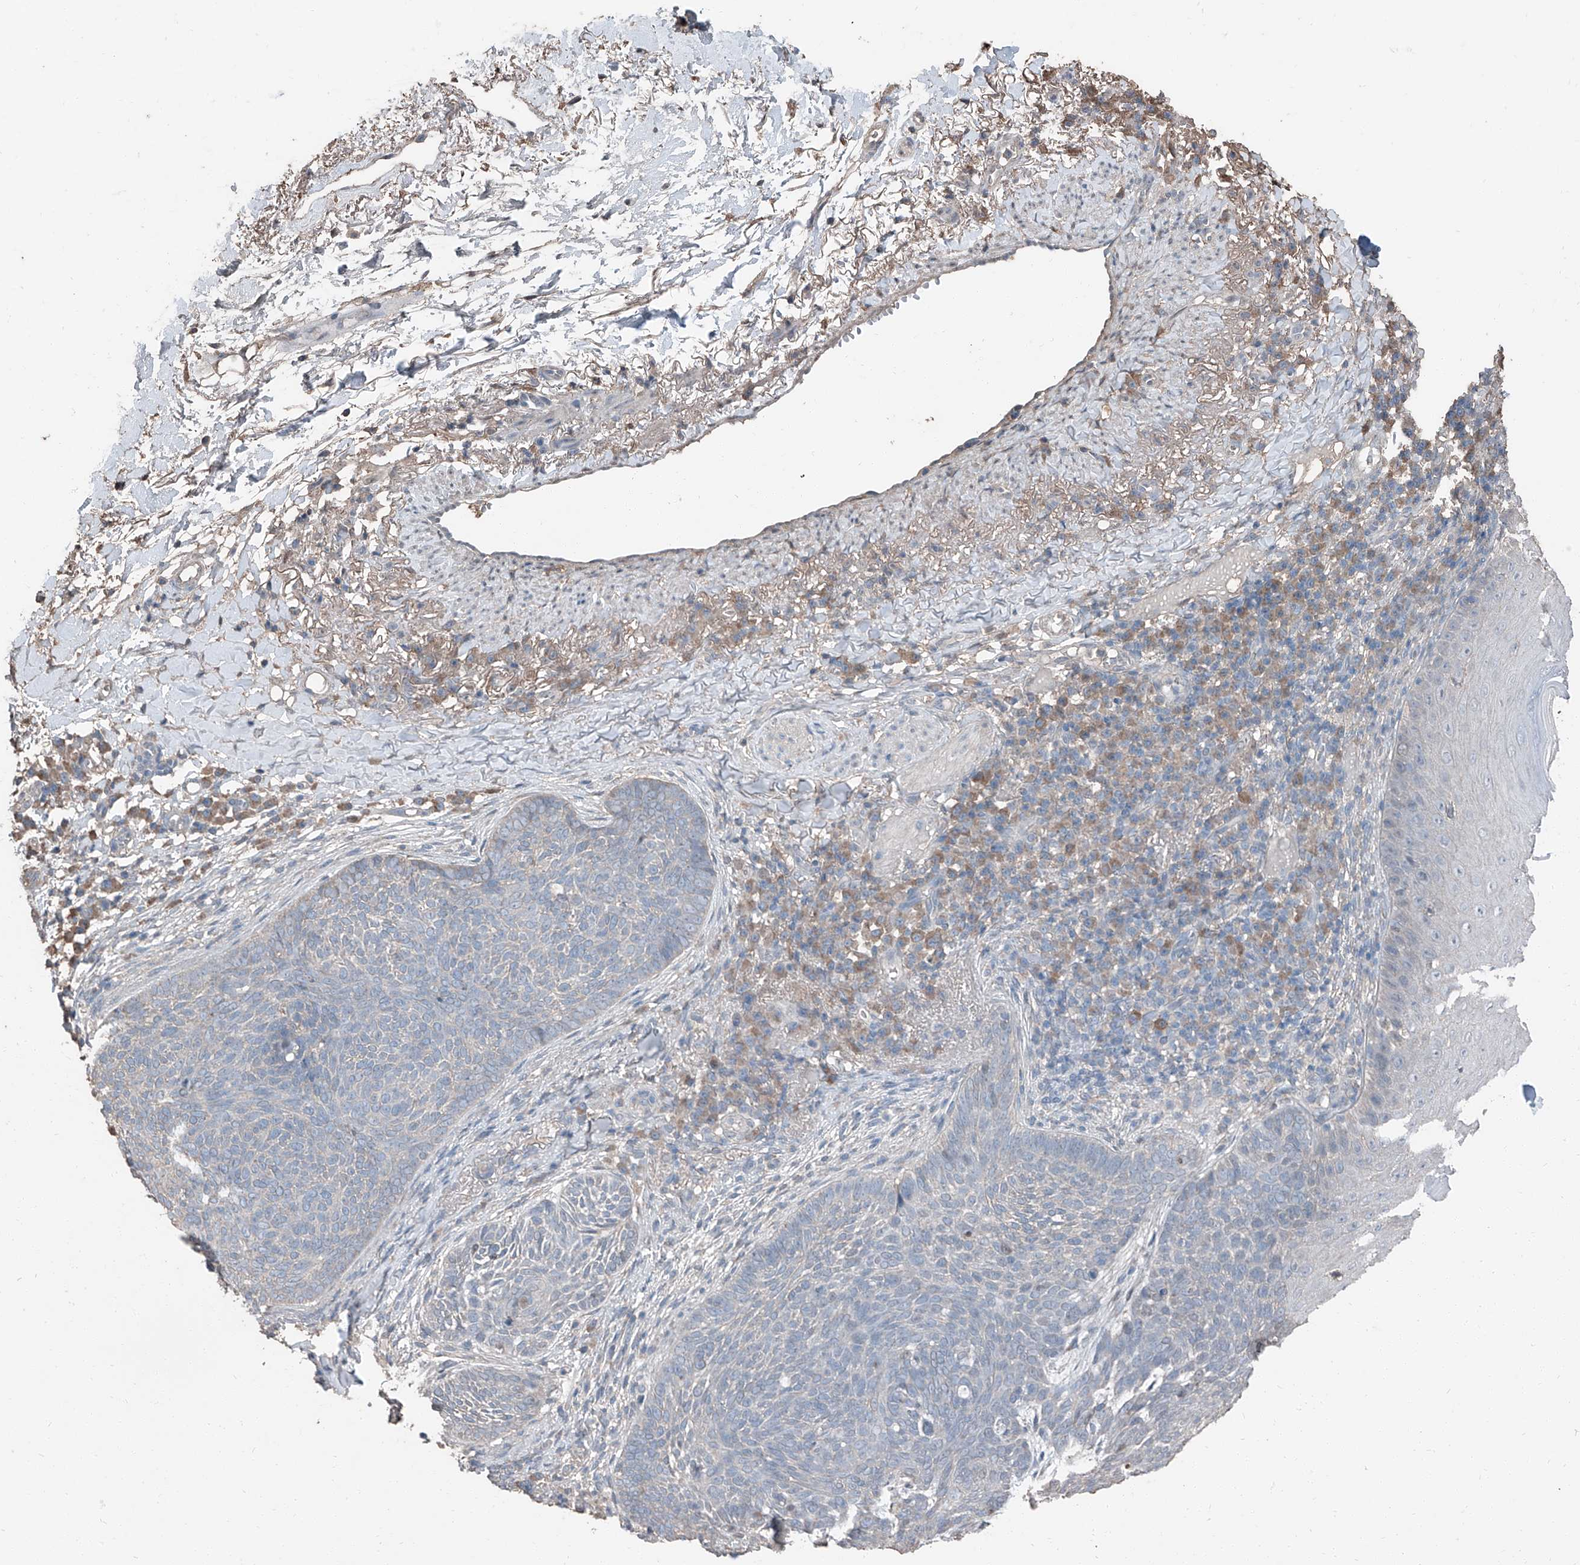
{"staining": {"intensity": "negative", "quantity": "none", "location": "none"}, "tissue": "skin cancer", "cell_type": "Tumor cells", "image_type": "cancer", "snomed": [{"axis": "morphology", "description": "Basal cell carcinoma"}, {"axis": "topography", "description": "Skin"}], "caption": "High magnification brightfield microscopy of skin cancer (basal cell carcinoma) stained with DAB (3,3'-diaminobenzidine) (brown) and counterstained with hematoxylin (blue): tumor cells show no significant staining. (DAB immunohistochemistry (IHC) visualized using brightfield microscopy, high magnification).", "gene": "MAMLD1", "patient": {"sex": "male", "age": 85}}